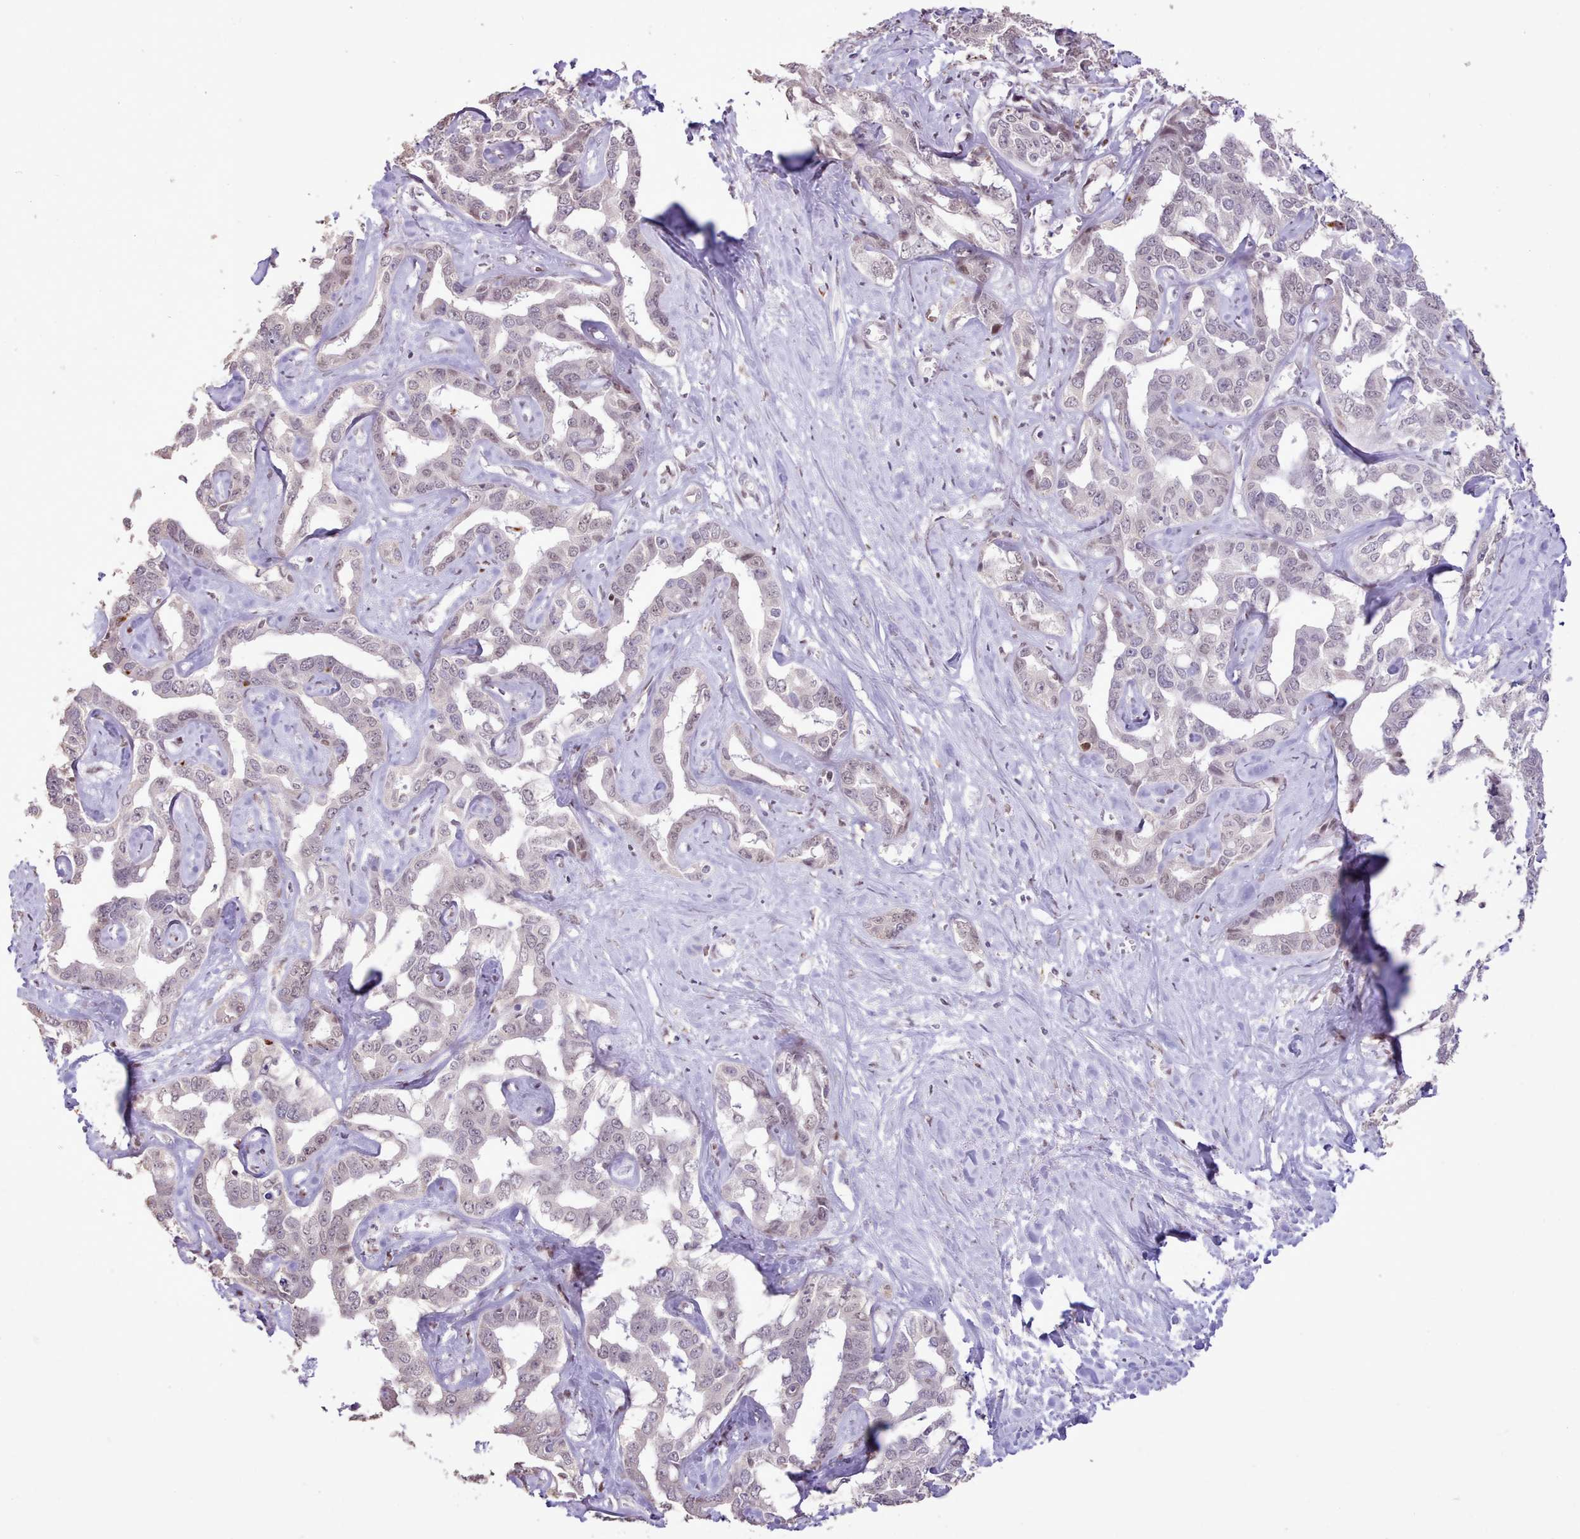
{"staining": {"intensity": "weak", "quantity": "<25%", "location": "nuclear"}, "tissue": "liver cancer", "cell_type": "Tumor cells", "image_type": "cancer", "snomed": [{"axis": "morphology", "description": "Cholangiocarcinoma"}, {"axis": "topography", "description": "Liver"}], "caption": "Tumor cells show no significant protein staining in liver cancer. (DAB (3,3'-diaminobenzidine) immunohistochemistry (IHC) with hematoxylin counter stain).", "gene": "TAF15", "patient": {"sex": "male", "age": 59}}